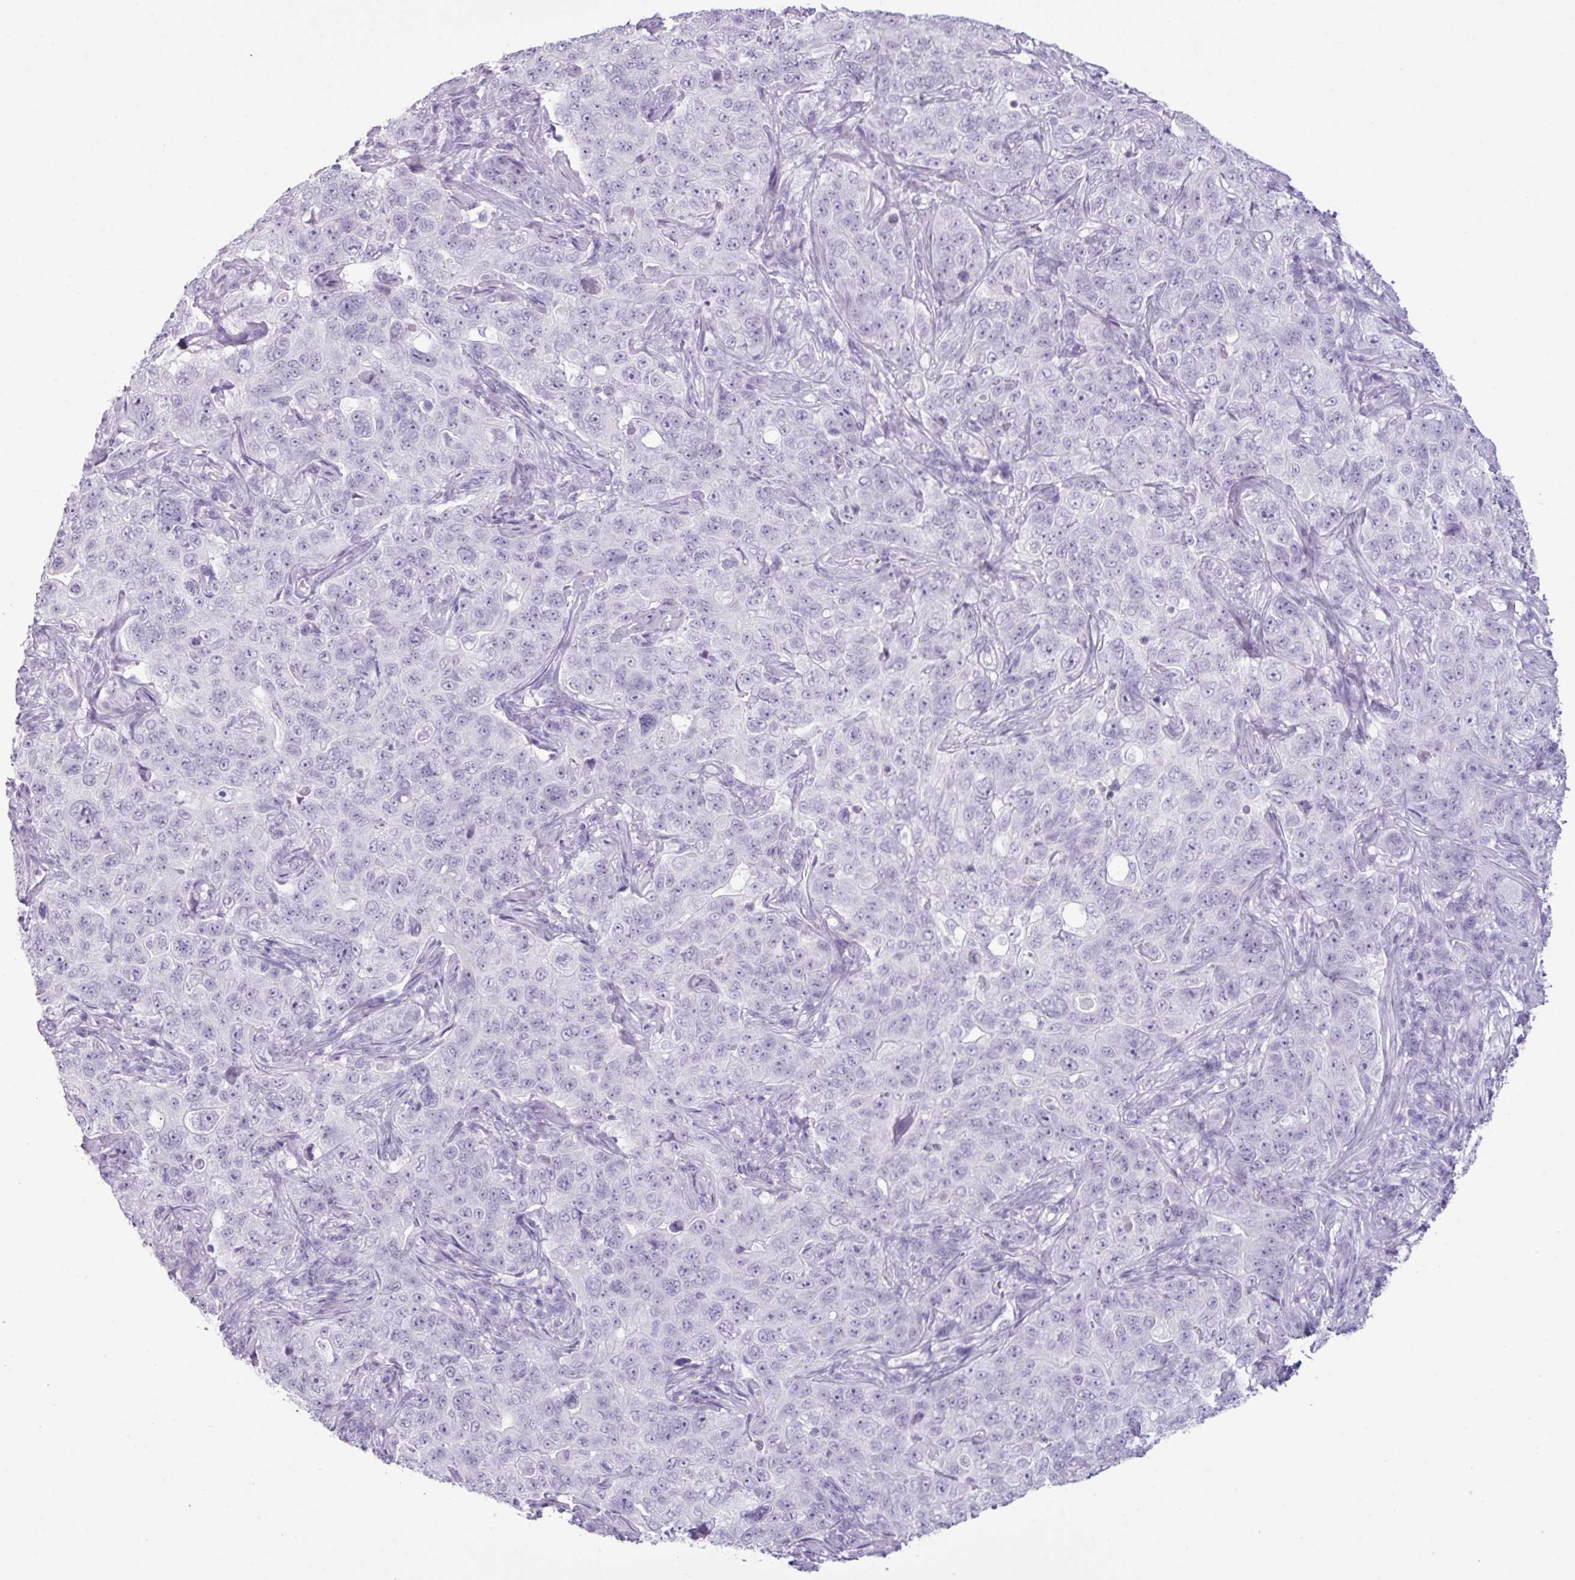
{"staining": {"intensity": "negative", "quantity": "none", "location": "none"}, "tissue": "pancreatic cancer", "cell_type": "Tumor cells", "image_type": "cancer", "snomed": [{"axis": "morphology", "description": "Adenocarcinoma, NOS"}, {"axis": "topography", "description": "Pancreas"}], "caption": "This is a micrograph of immunohistochemistry staining of adenocarcinoma (pancreatic), which shows no positivity in tumor cells.", "gene": "SCT", "patient": {"sex": "male", "age": 68}}